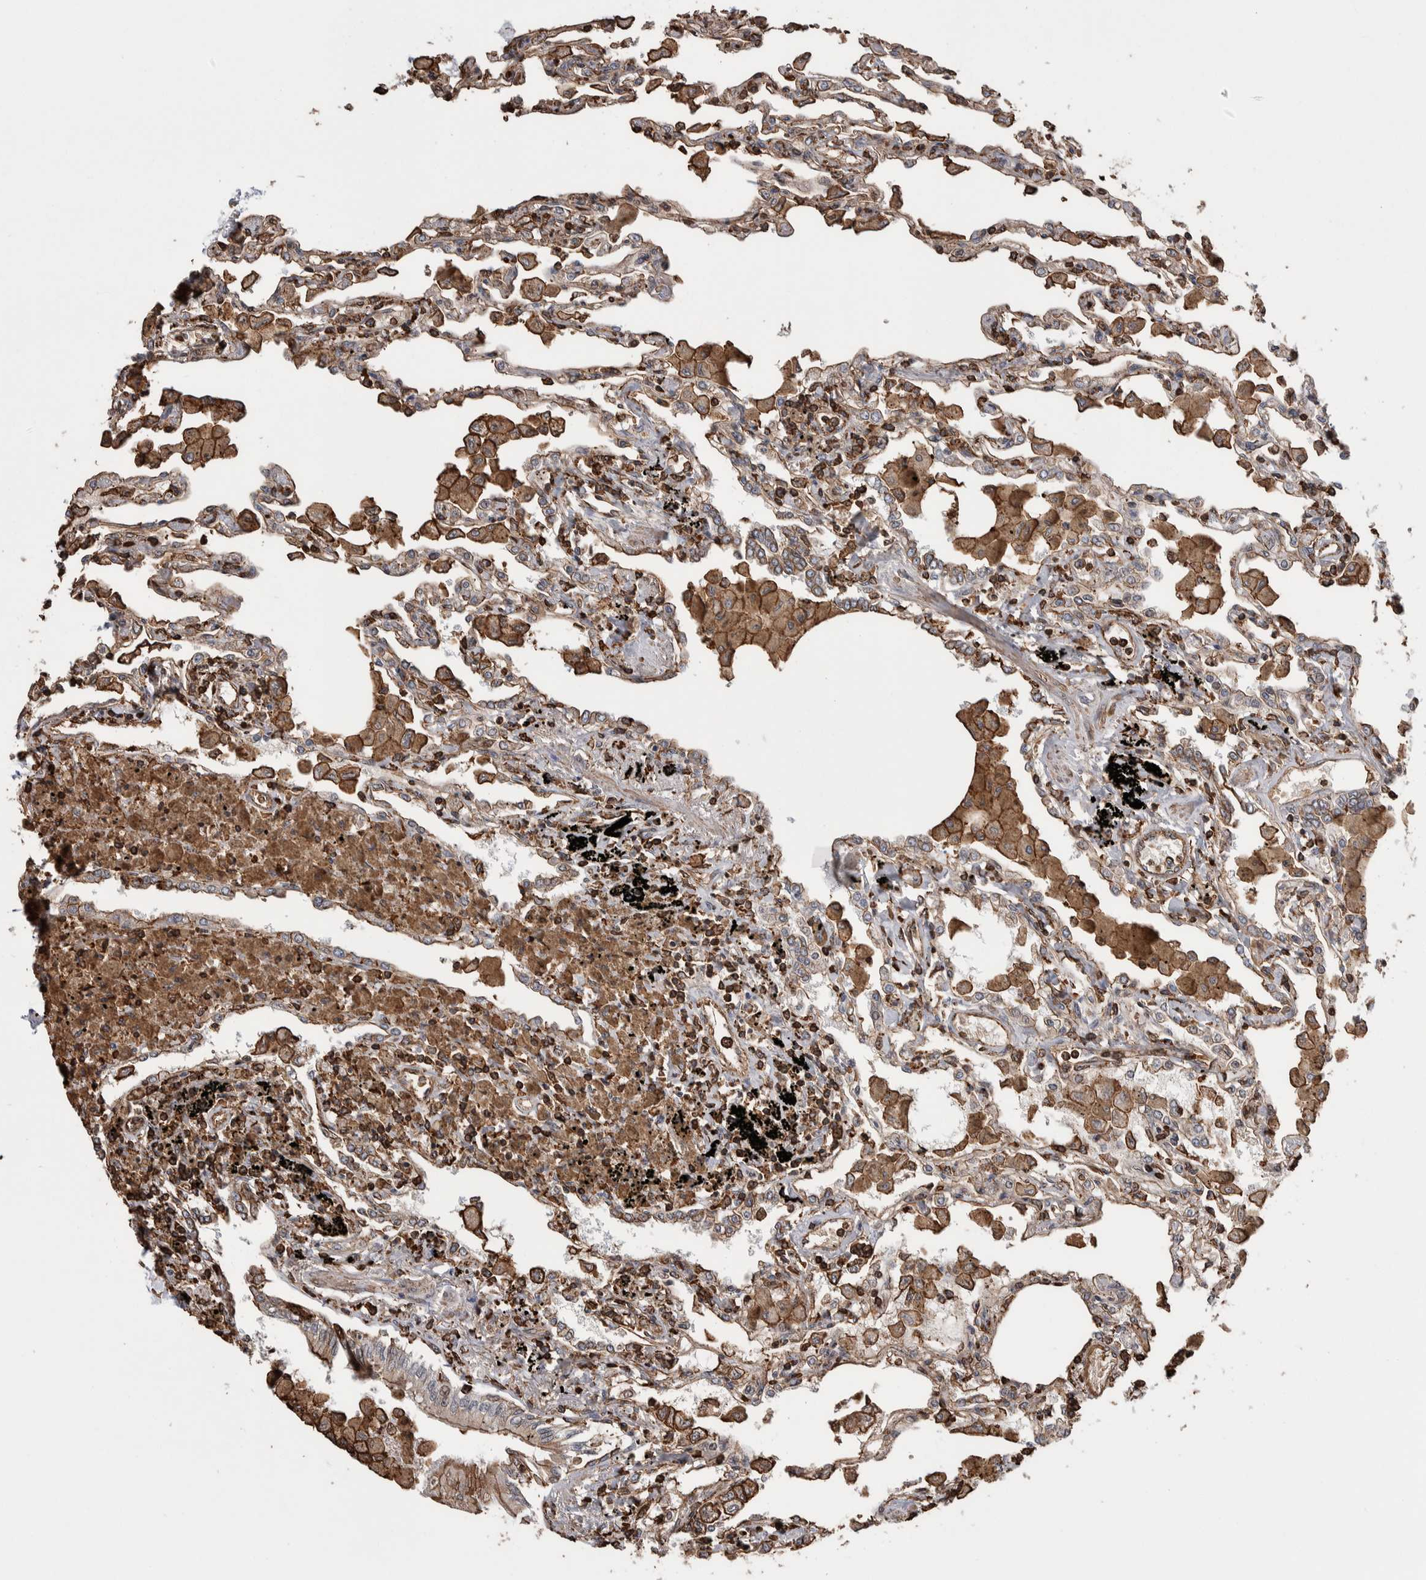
{"staining": {"intensity": "moderate", "quantity": ">75%", "location": "cytoplasmic/membranous"}, "tissue": "lung", "cell_type": "Alveolar cells", "image_type": "normal", "snomed": [{"axis": "morphology", "description": "Normal tissue, NOS"}, {"axis": "topography", "description": "Bronchus"}, {"axis": "topography", "description": "Lung"}], "caption": "Protein analysis of benign lung shows moderate cytoplasmic/membranous staining in about >75% of alveolar cells. (IHC, brightfield microscopy, high magnification).", "gene": "ENPP2", "patient": {"sex": "female", "age": 49}}